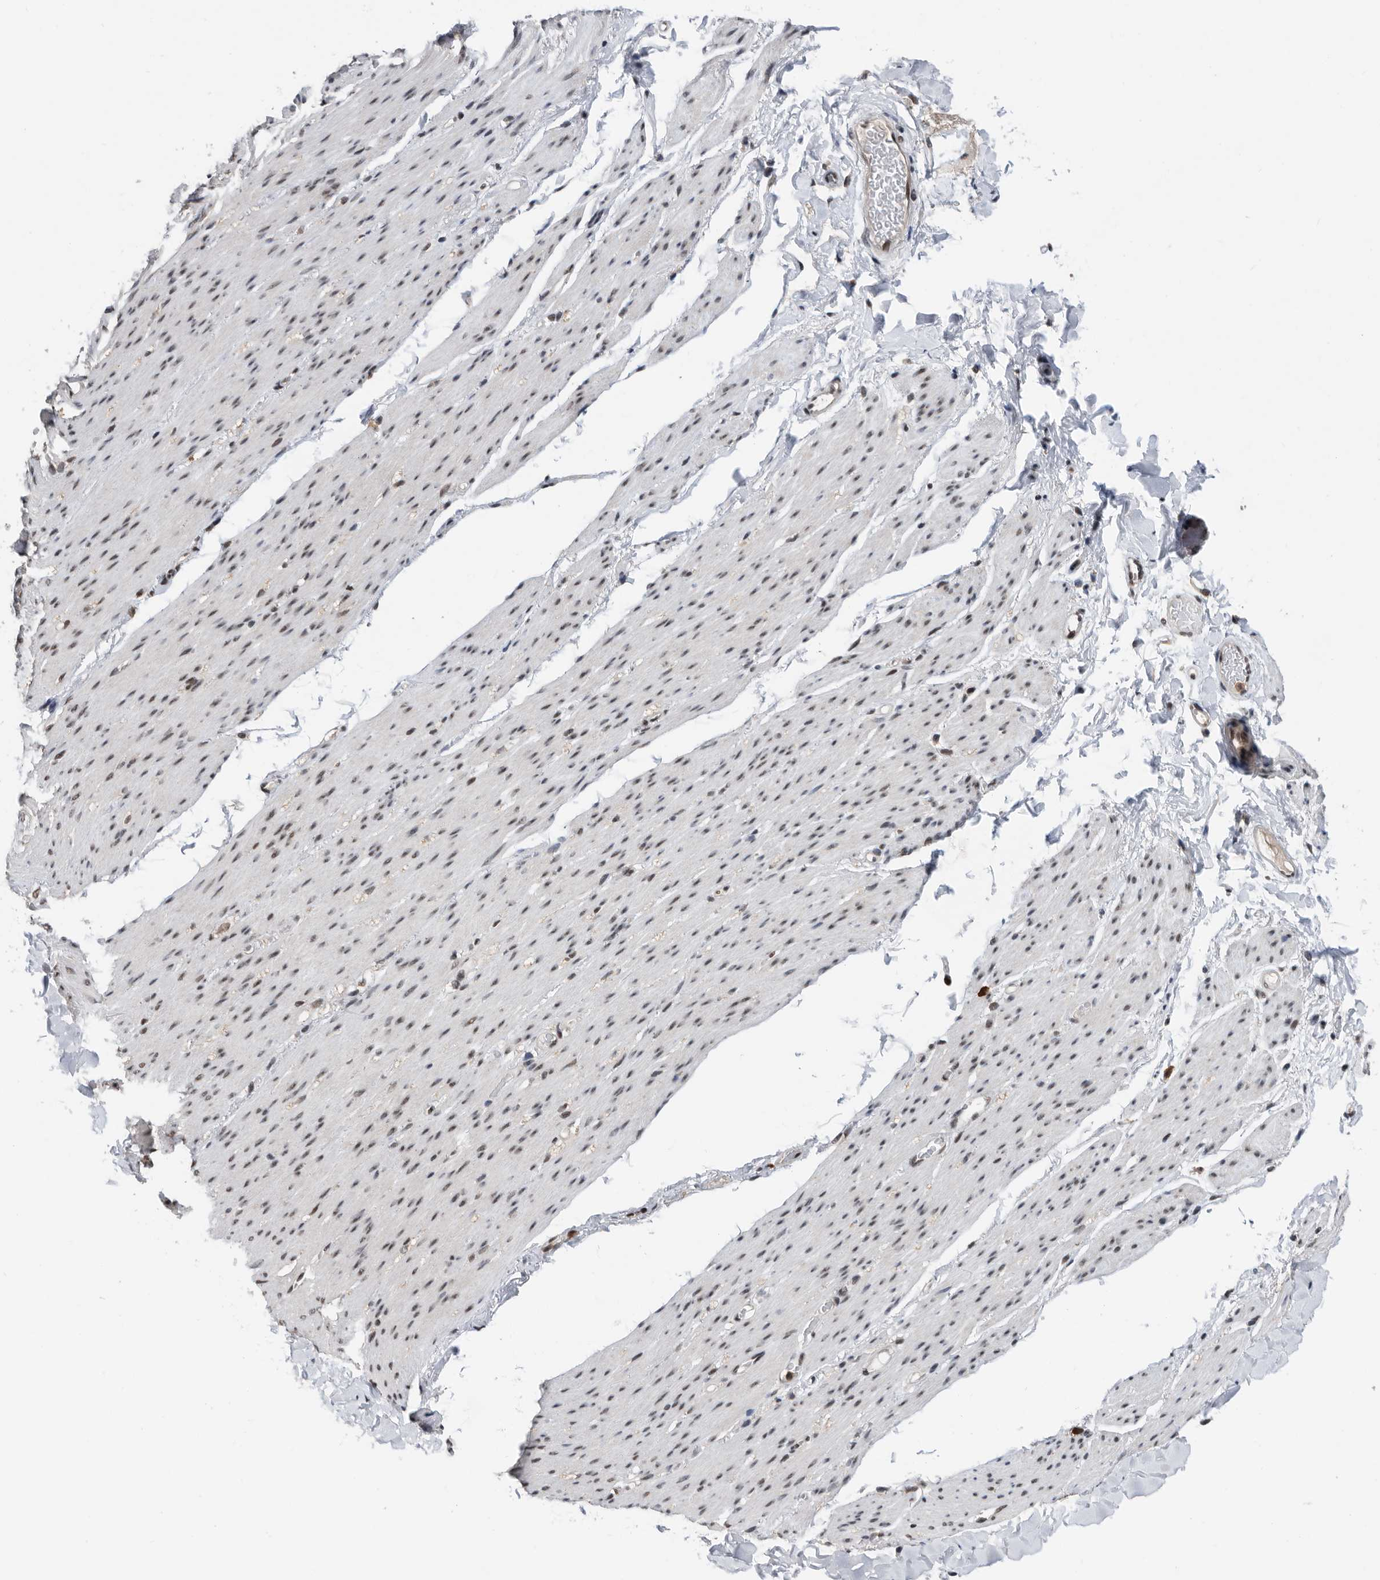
{"staining": {"intensity": "moderate", "quantity": "25%-75%", "location": "nuclear"}, "tissue": "smooth muscle", "cell_type": "Smooth muscle cells", "image_type": "normal", "snomed": [{"axis": "morphology", "description": "Normal tissue, NOS"}, {"axis": "topography", "description": "Colon"}, {"axis": "topography", "description": "Peripheral nerve tissue"}], "caption": "A histopathology image of human smooth muscle stained for a protein displays moderate nuclear brown staining in smooth muscle cells.", "gene": "ZNF260", "patient": {"sex": "female", "age": 61}}